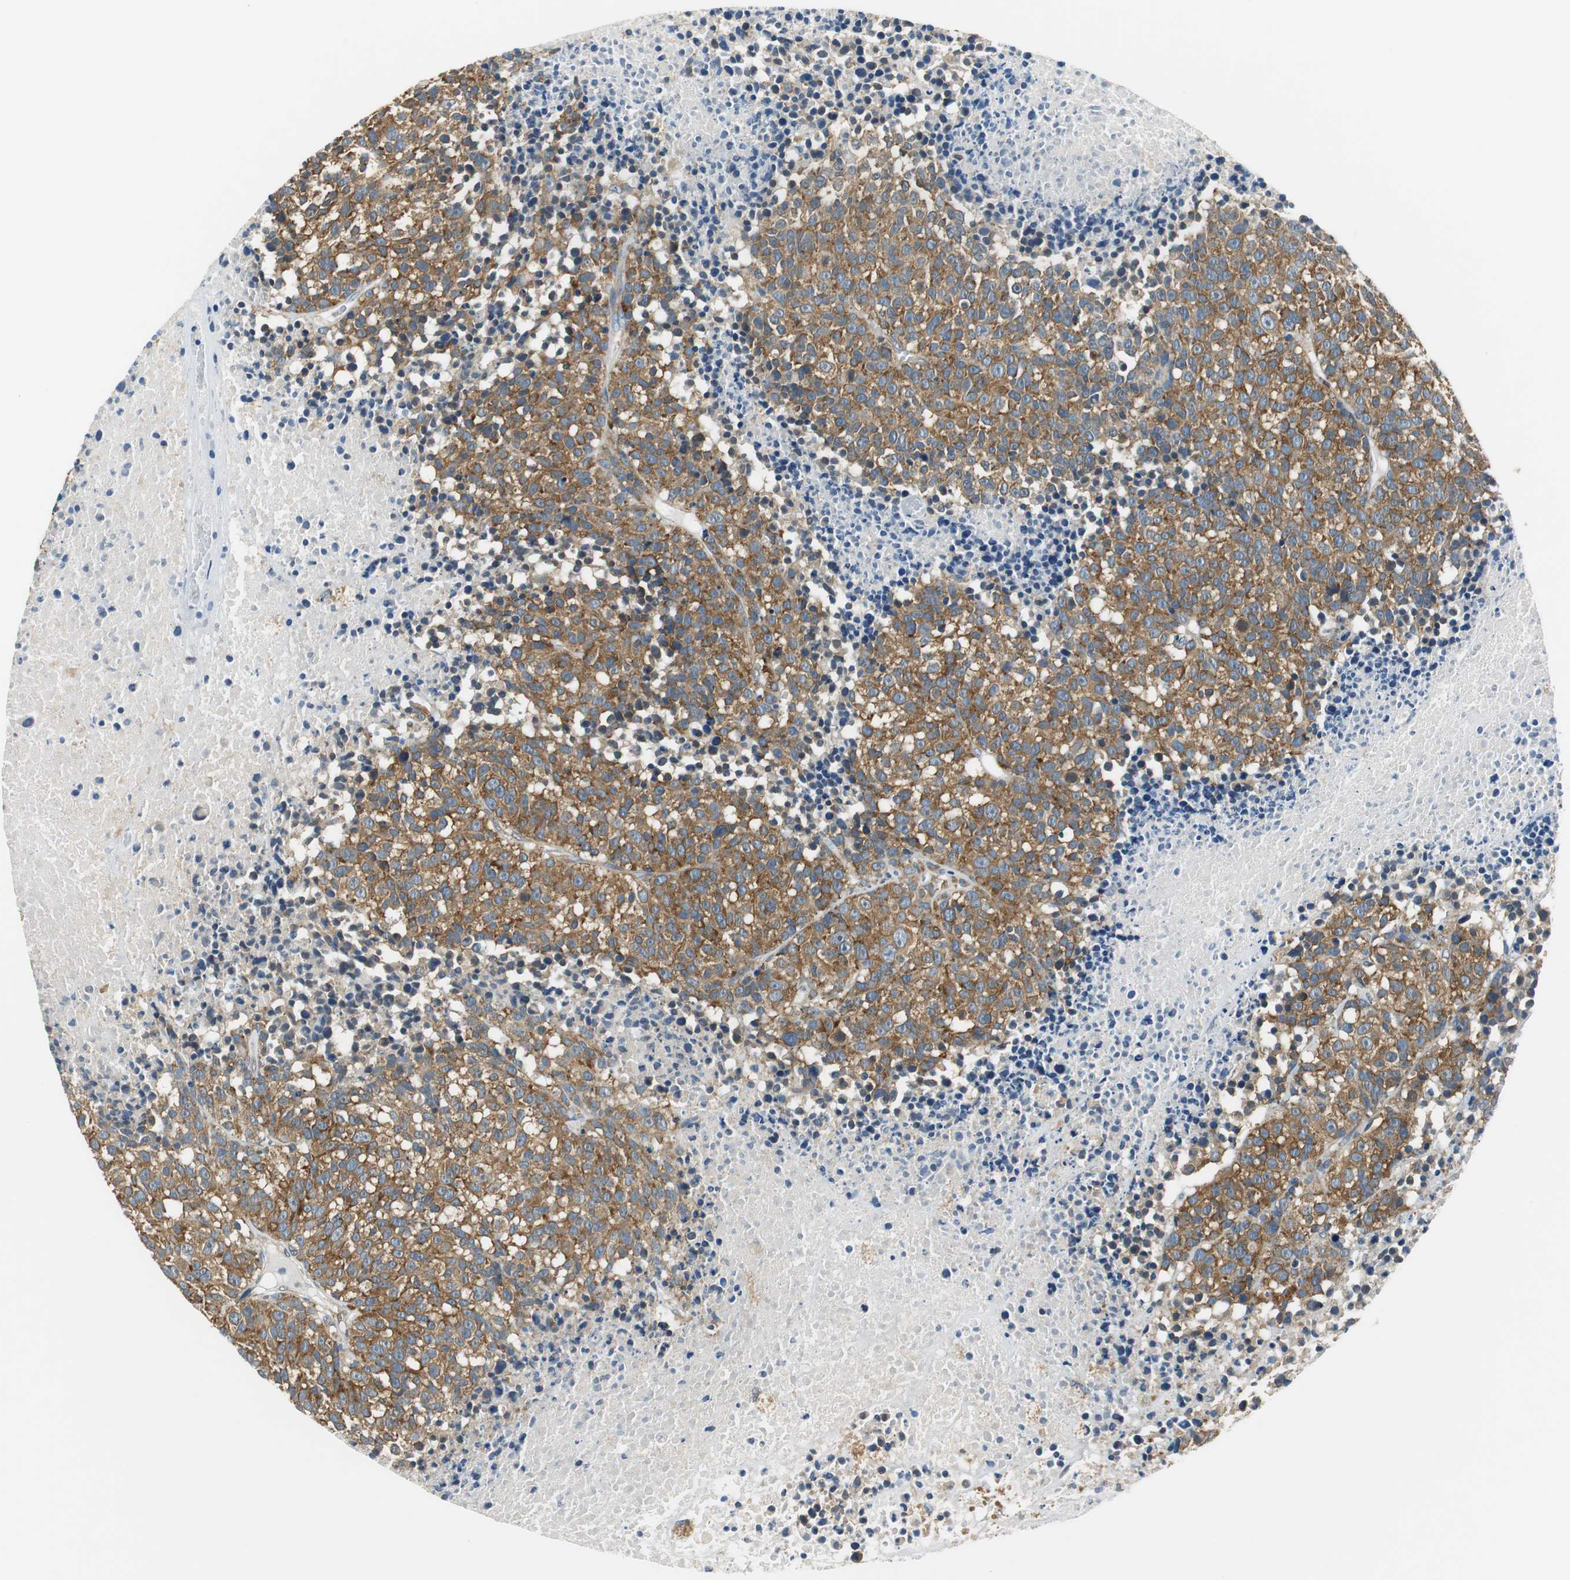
{"staining": {"intensity": "moderate", "quantity": ">75%", "location": "cytoplasmic/membranous"}, "tissue": "melanoma", "cell_type": "Tumor cells", "image_type": "cancer", "snomed": [{"axis": "morphology", "description": "Malignant melanoma, Metastatic site"}, {"axis": "topography", "description": "Cerebral cortex"}], "caption": "Brown immunohistochemical staining in malignant melanoma (metastatic site) shows moderate cytoplasmic/membranous staining in approximately >75% of tumor cells. (Stains: DAB in brown, nuclei in blue, Microscopy: brightfield microscopy at high magnification).", "gene": "CNOT3", "patient": {"sex": "female", "age": 52}}